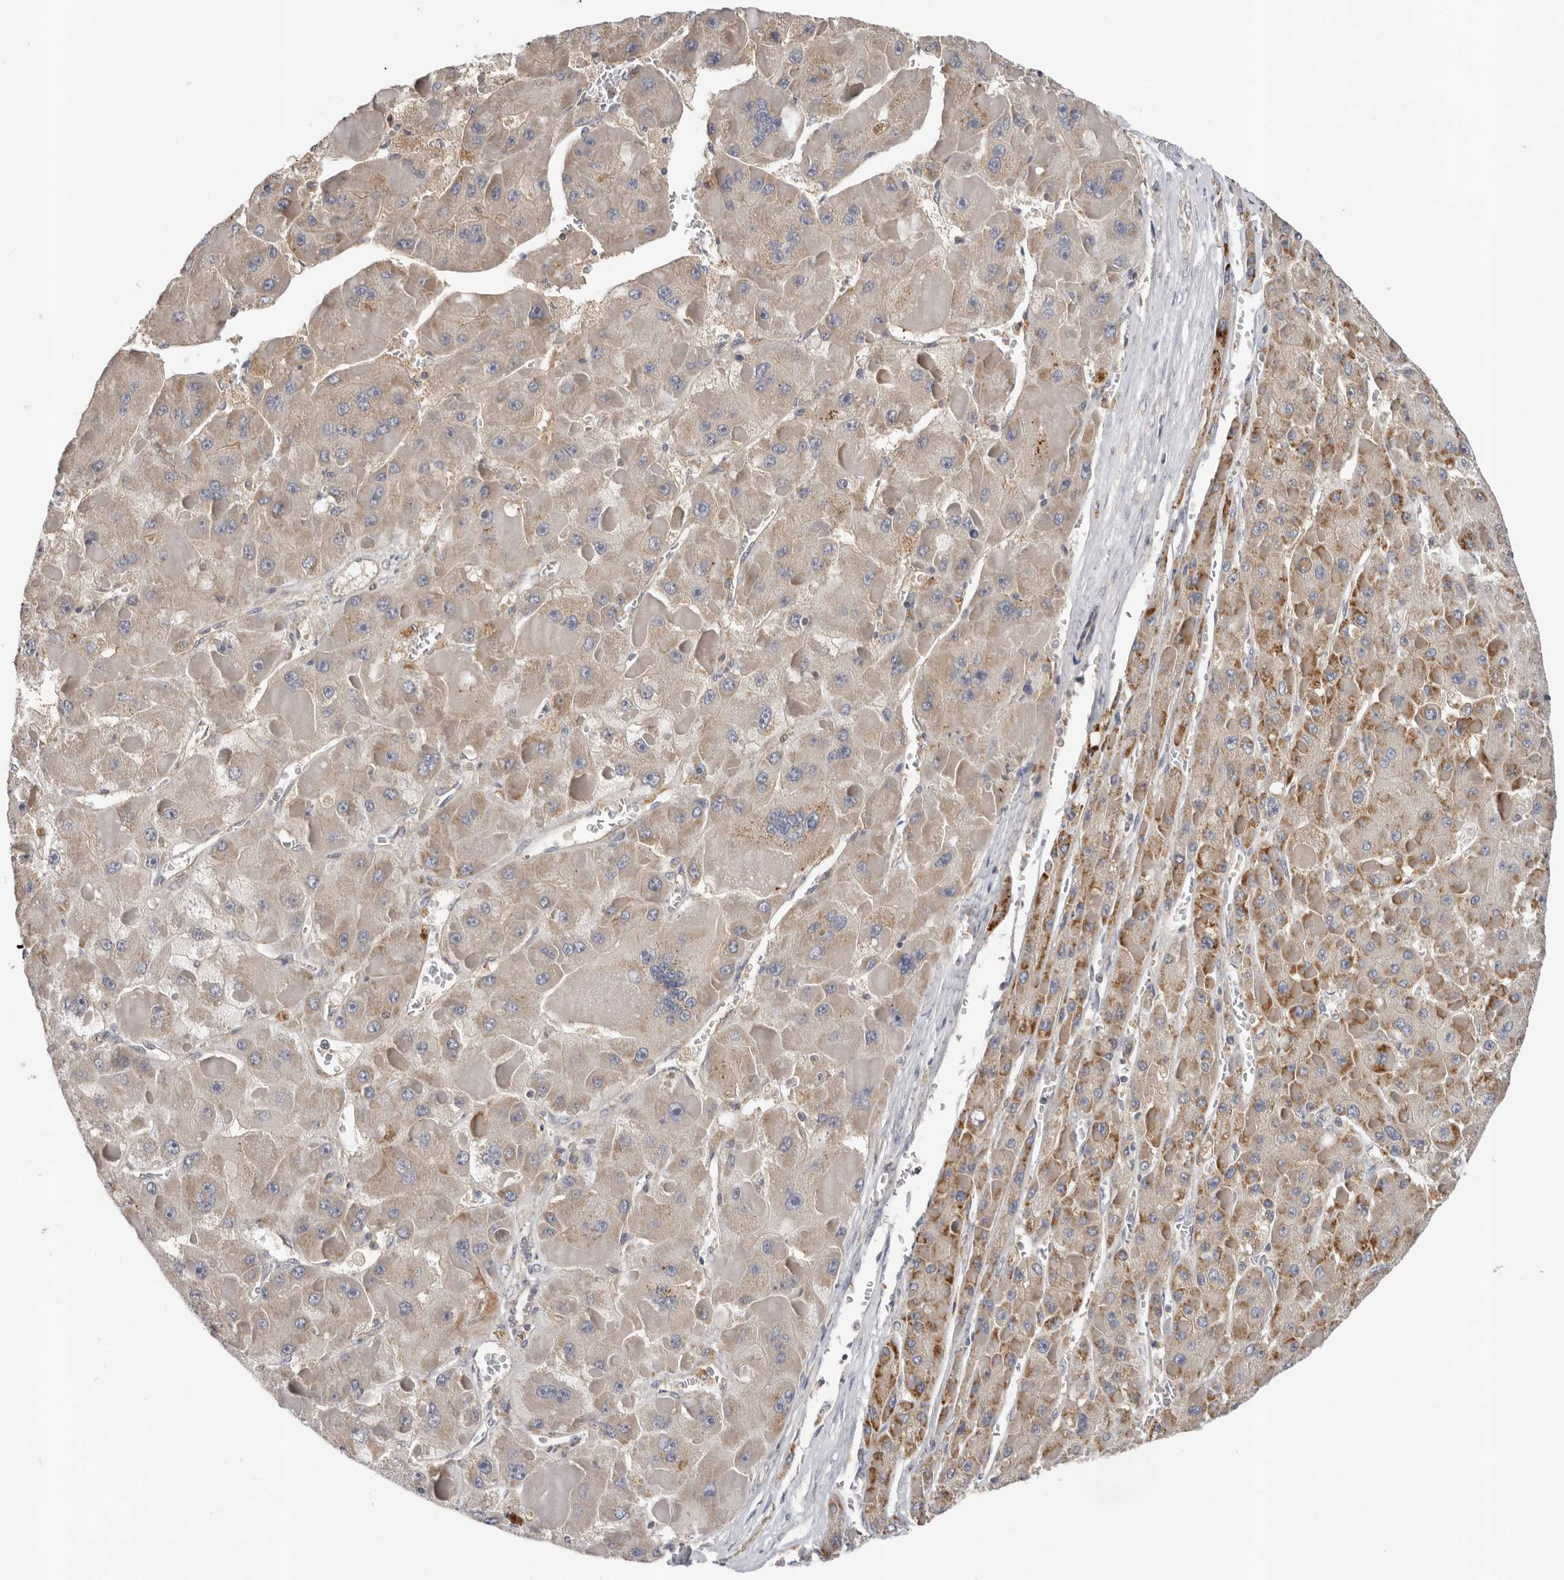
{"staining": {"intensity": "moderate", "quantity": "25%-75%", "location": "cytoplasmic/membranous"}, "tissue": "liver cancer", "cell_type": "Tumor cells", "image_type": "cancer", "snomed": [{"axis": "morphology", "description": "Carcinoma, Hepatocellular, NOS"}, {"axis": "topography", "description": "Liver"}], "caption": "This photomicrograph exhibits immunohistochemistry (IHC) staining of hepatocellular carcinoma (liver), with medium moderate cytoplasmic/membranous expression in approximately 25%-75% of tumor cells.", "gene": "PPP1R42", "patient": {"sex": "female", "age": 73}}